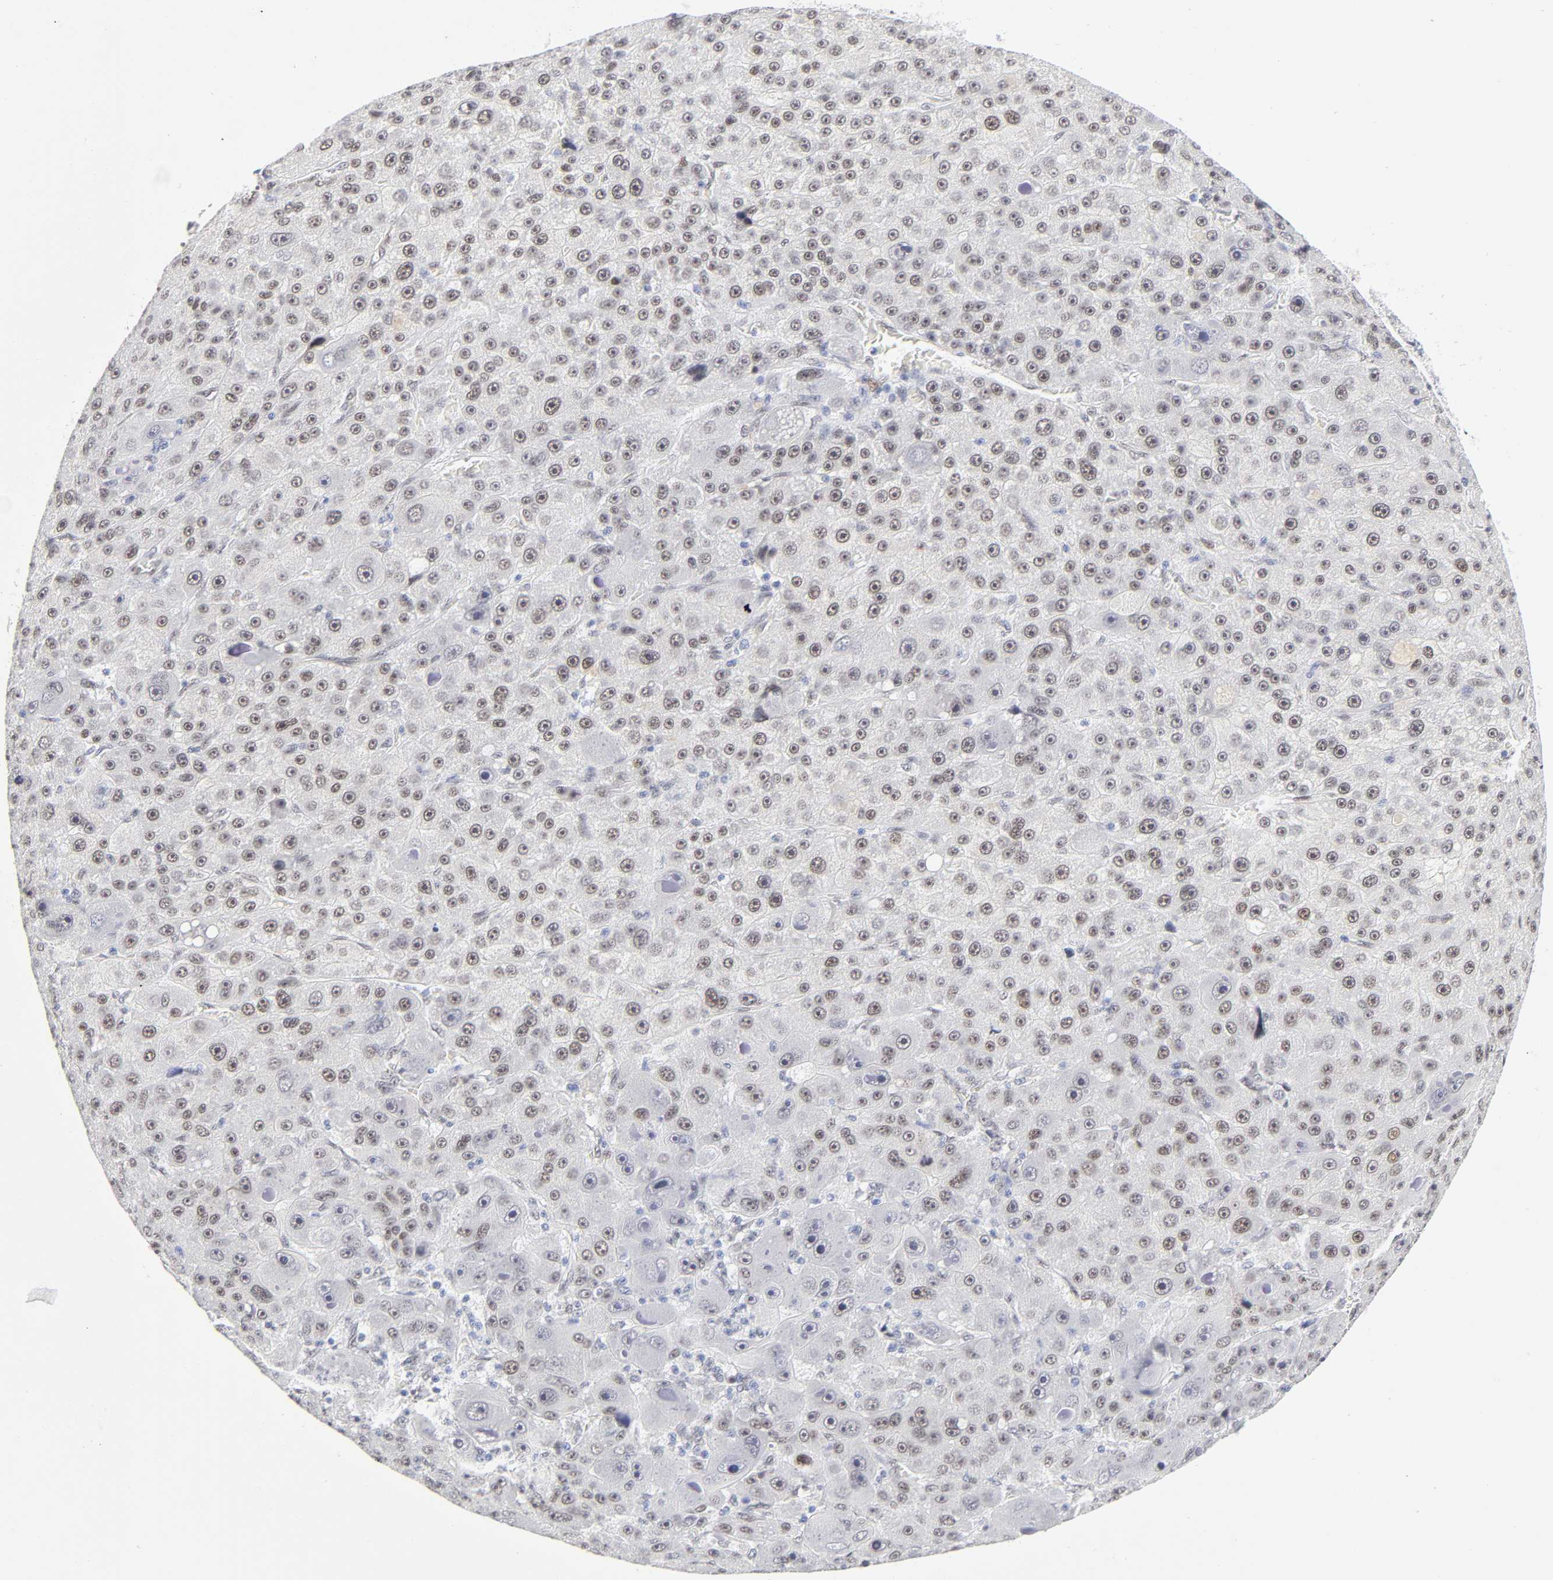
{"staining": {"intensity": "moderate", "quantity": ">75%", "location": "nuclear"}, "tissue": "liver cancer", "cell_type": "Tumor cells", "image_type": "cancer", "snomed": [{"axis": "morphology", "description": "Carcinoma, Hepatocellular, NOS"}, {"axis": "topography", "description": "Liver"}], "caption": "Human liver hepatocellular carcinoma stained for a protein (brown) reveals moderate nuclear positive expression in approximately >75% of tumor cells.", "gene": "NFIC", "patient": {"sex": "male", "age": 76}}